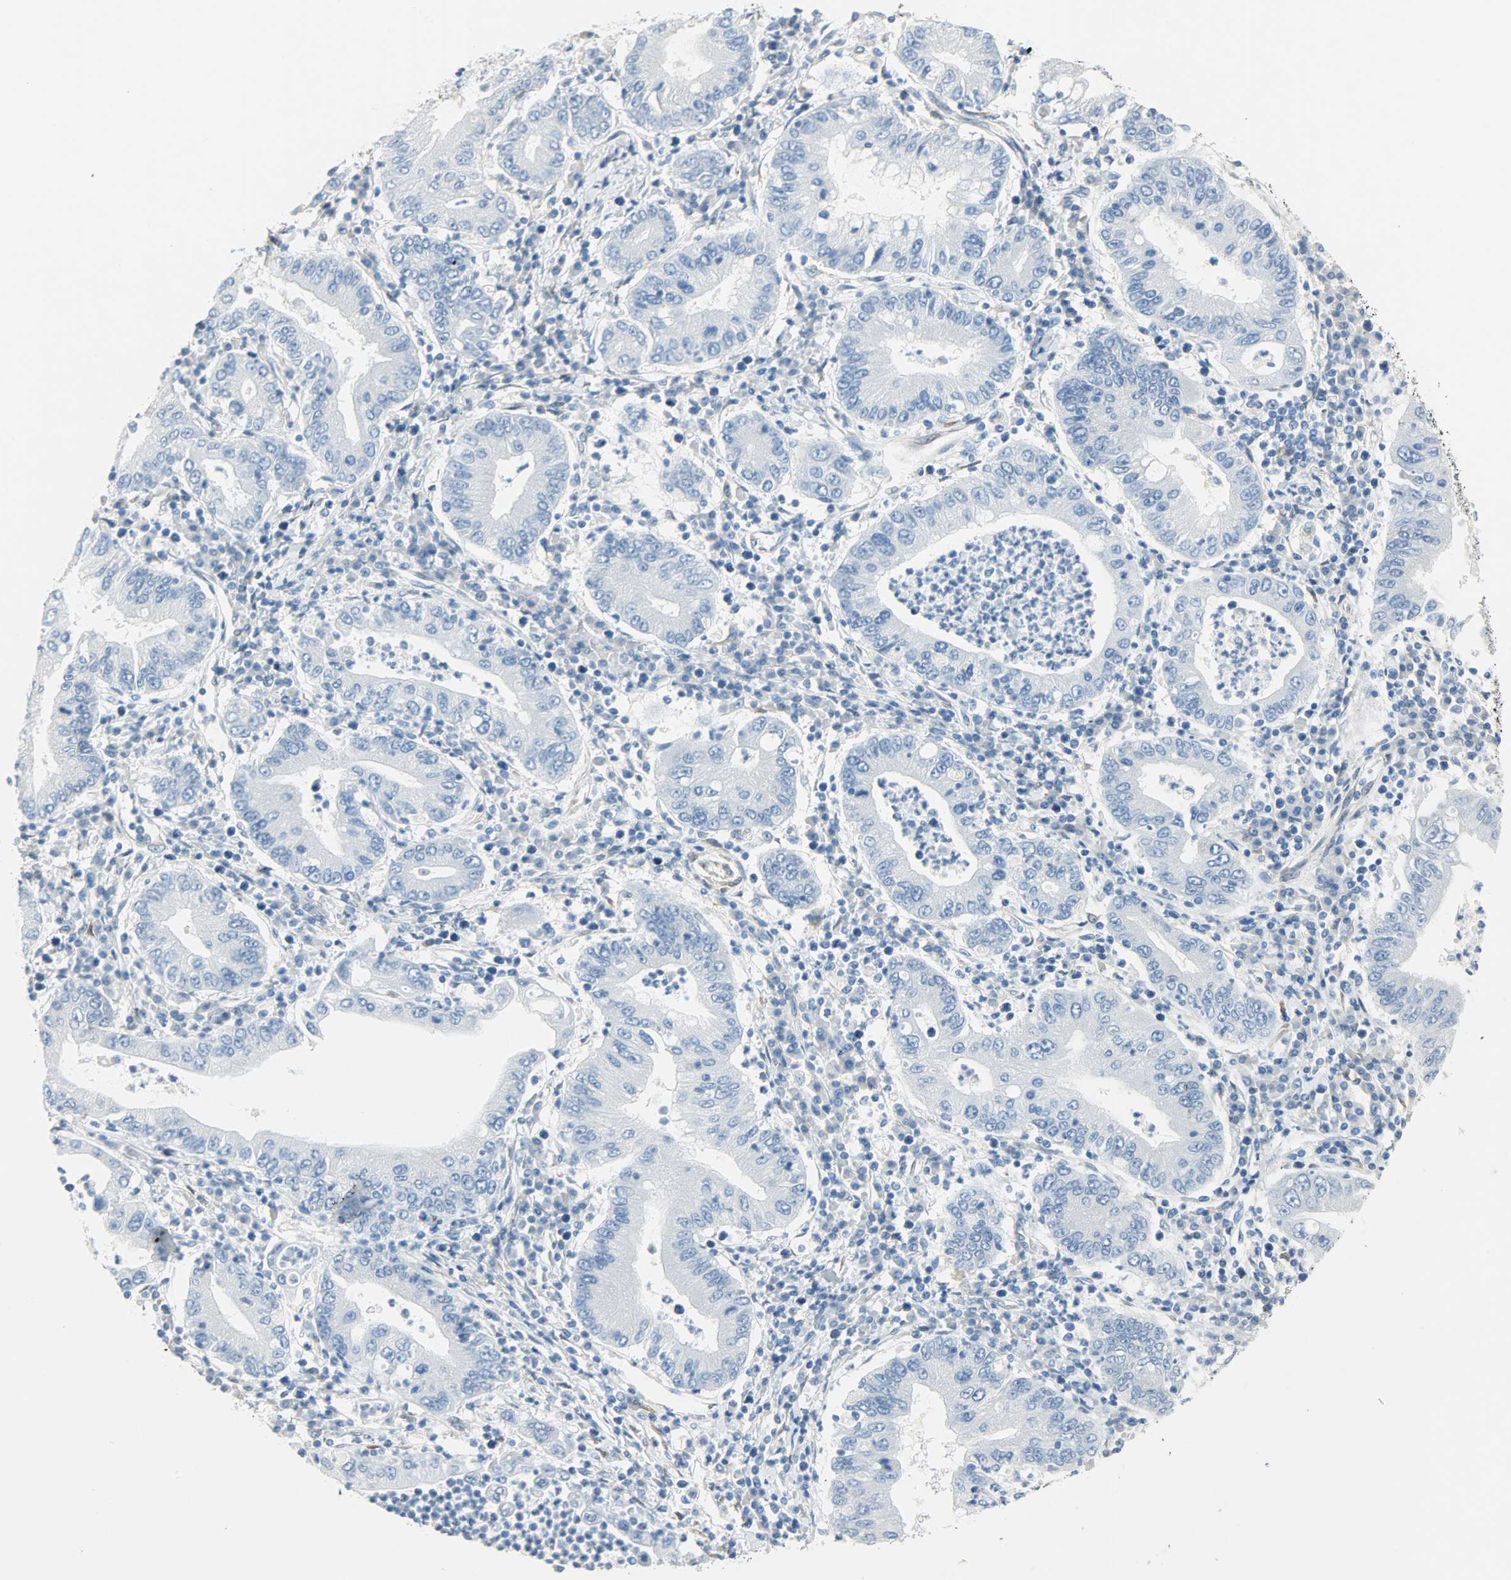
{"staining": {"intensity": "negative", "quantity": "none", "location": "none"}, "tissue": "stomach cancer", "cell_type": "Tumor cells", "image_type": "cancer", "snomed": [{"axis": "morphology", "description": "Normal tissue, NOS"}, {"axis": "morphology", "description": "Adenocarcinoma, NOS"}, {"axis": "topography", "description": "Esophagus"}, {"axis": "topography", "description": "Stomach, upper"}, {"axis": "topography", "description": "Peripheral nerve tissue"}], "caption": "Immunohistochemistry (IHC) of stomach adenocarcinoma reveals no positivity in tumor cells.", "gene": "PKD2", "patient": {"sex": "male", "age": 62}}